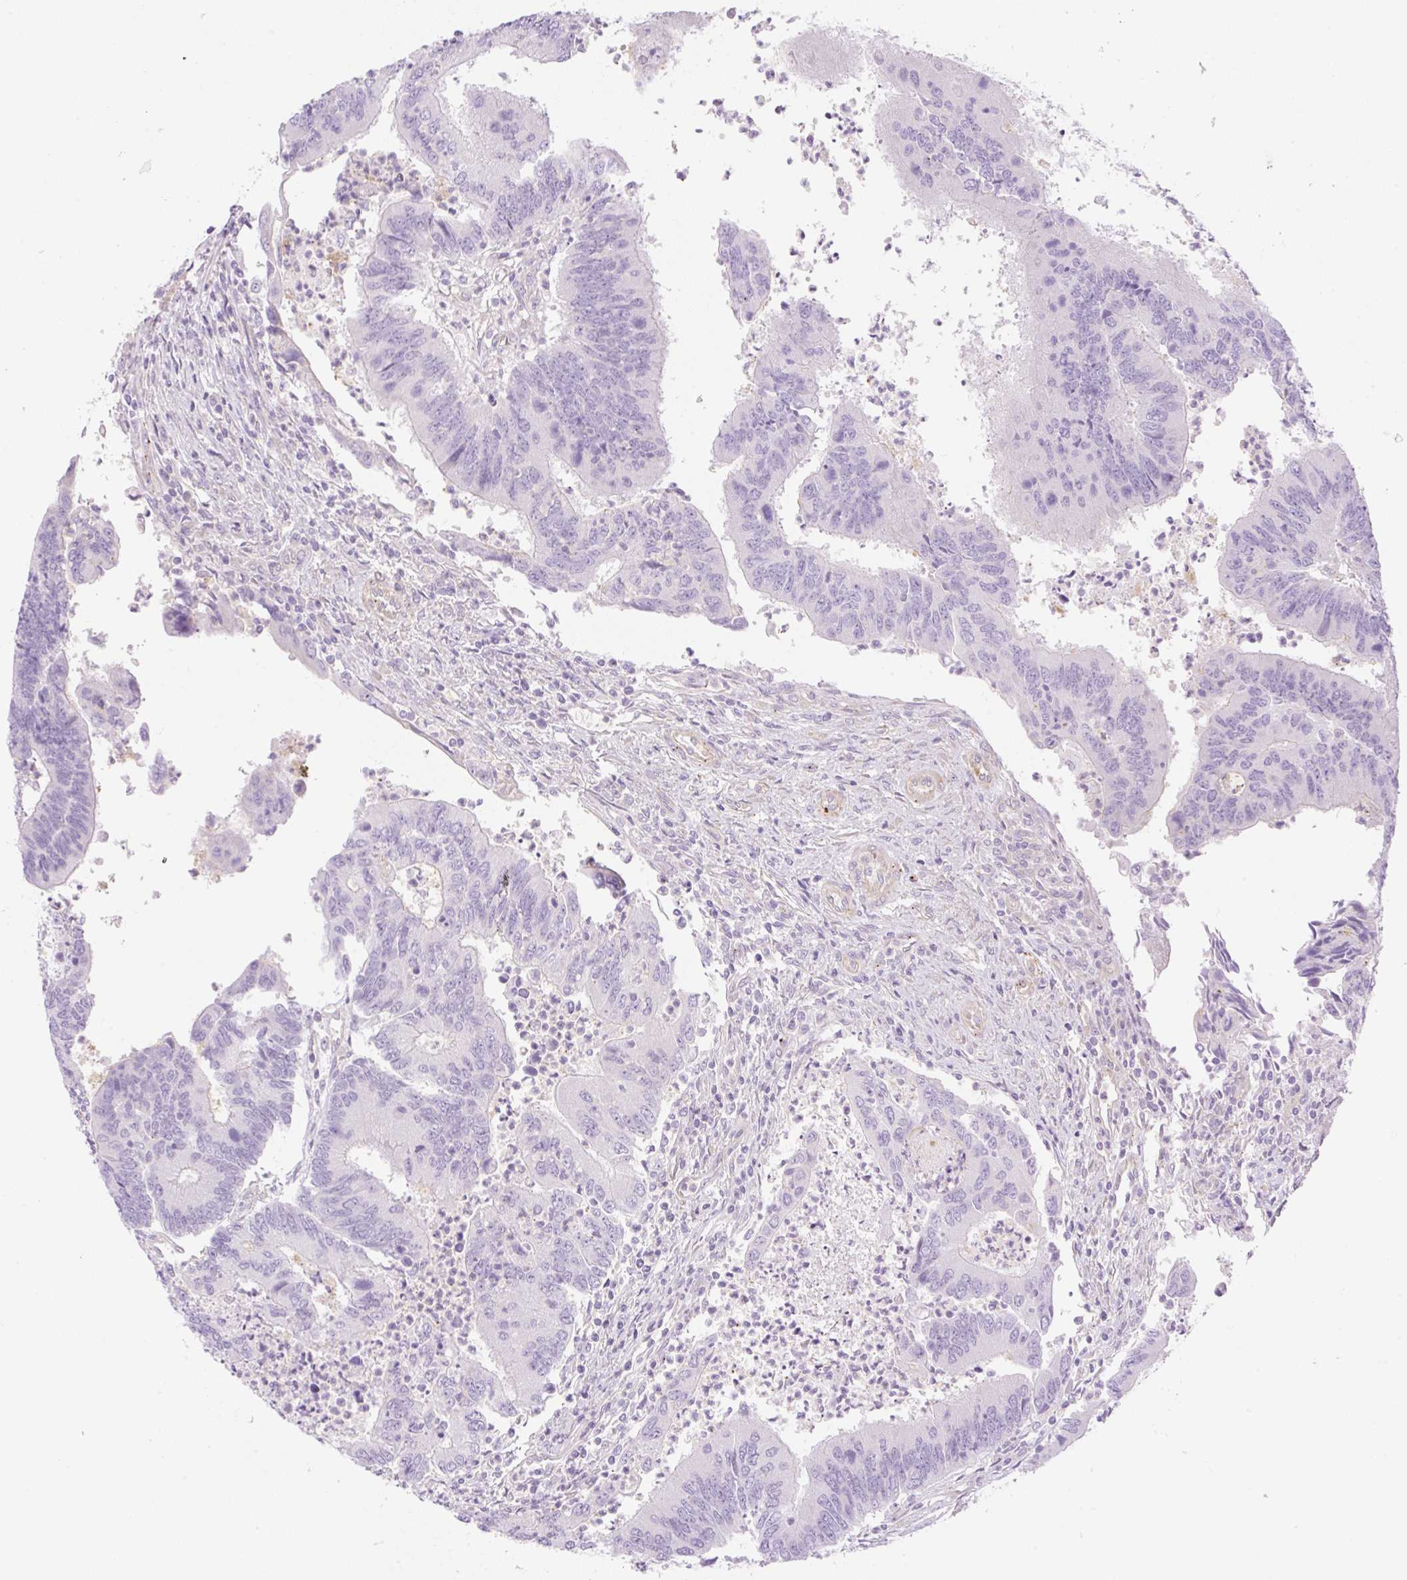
{"staining": {"intensity": "negative", "quantity": "none", "location": "none"}, "tissue": "colorectal cancer", "cell_type": "Tumor cells", "image_type": "cancer", "snomed": [{"axis": "morphology", "description": "Adenocarcinoma, NOS"}, {"axis": "topography", "description": "Colon"}], "caption": "Colorectal cancer (adenocarcinoma) was stained to show a protein in brown. There is no significant positivity in tumor cells.", "gene": "EHD3", "patient": {"sex": "female", "age": 67}}